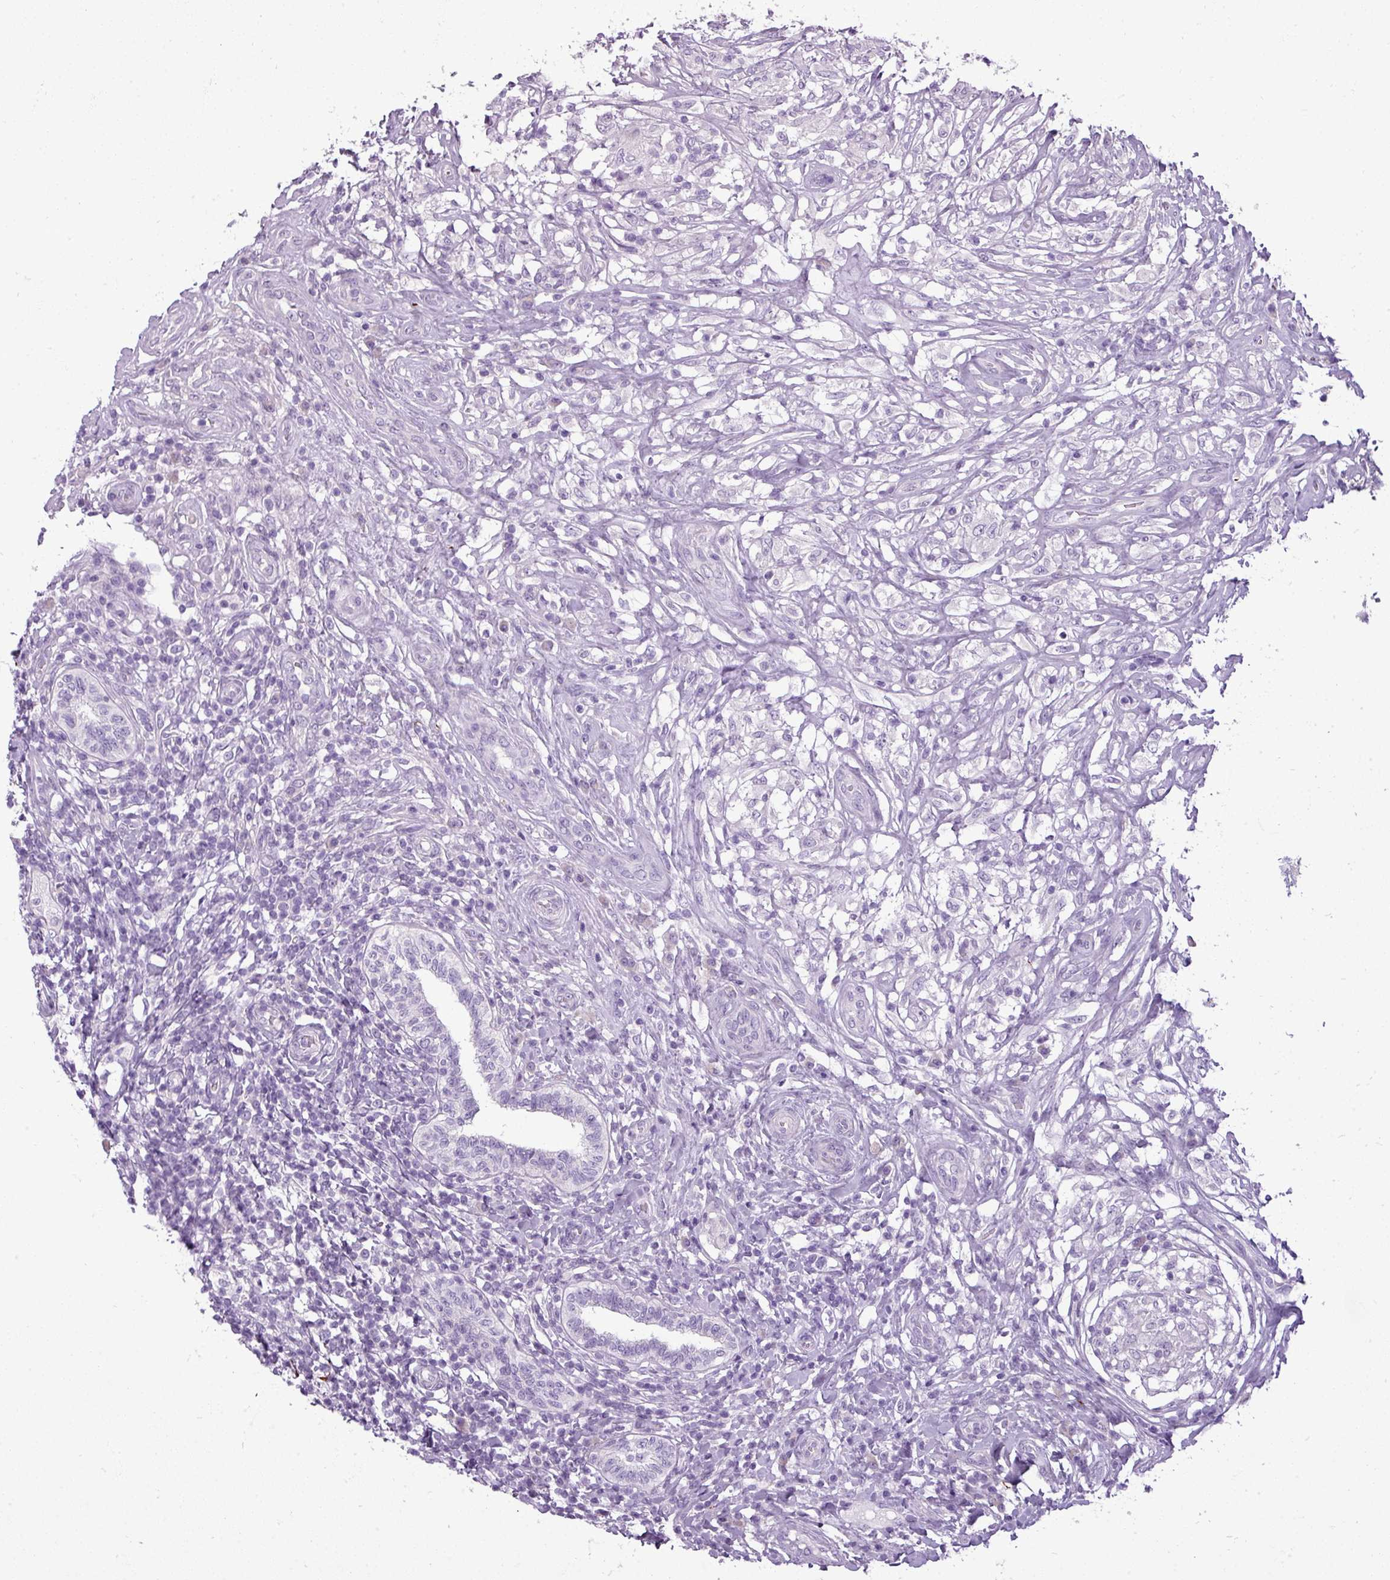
{"staining": {"intensity": "negative", "quantity": "none", "location": "none"}, "tissue": "testis cancer", "cell_type": "Tumor cells", "image_type": "cancer", "snomed": [{"axis": "morphology", "description": "Seminoma, NOS"}, {"axis": "topography", "description": "Testis"}], "caption": "A high-resolution histopathology image shows immunohistochemistry (IHC) staining of testis cancer, which displays no significant staining in tumor cells. (Immunohistochemistry (ihc), brightfield microscopy, high magnification).", "gene": "DNAAF9", "patient": {"sex": "male", "age": 49}}